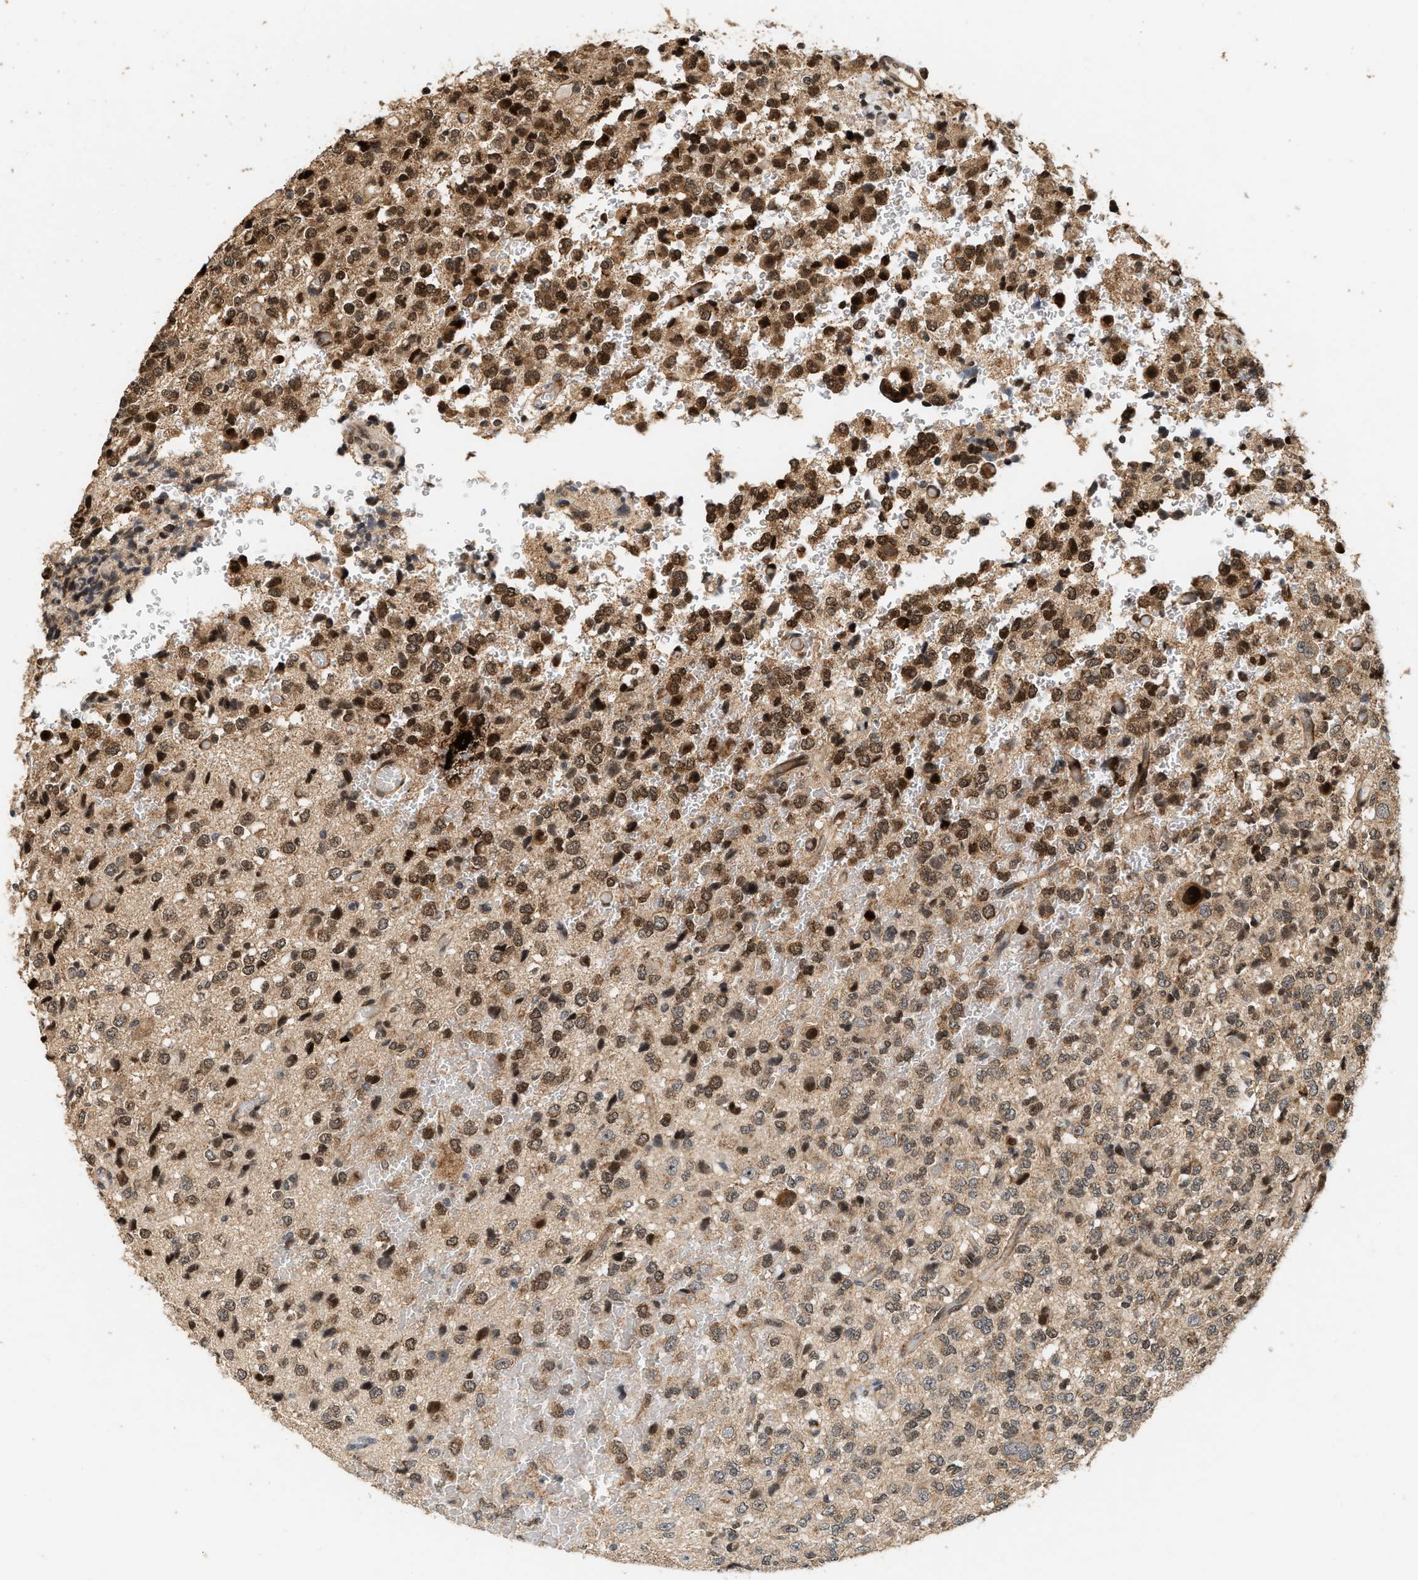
{"staining": {"intensity": "strong", "quantity": ">75%", "location": "cytoplasmic/membranous,nuclear"}, "tissue": "glioma", "cell_type": "Tumor cells", "image_type": "cancer", "snomed": [{"axis": "morphology", "description": "Glioma, malignant, High grade"}, {"axis": "topography", "description": "pancreas cauda"}], "caption": "Approximately >75% of tumor cells in human glioma display strong cytoplasmic/membranous and nuclear protein expression as visualized by brown immunohistochemical staining.", "gene": "ELP2", "patient": {"sex": "male", "age": 60}}